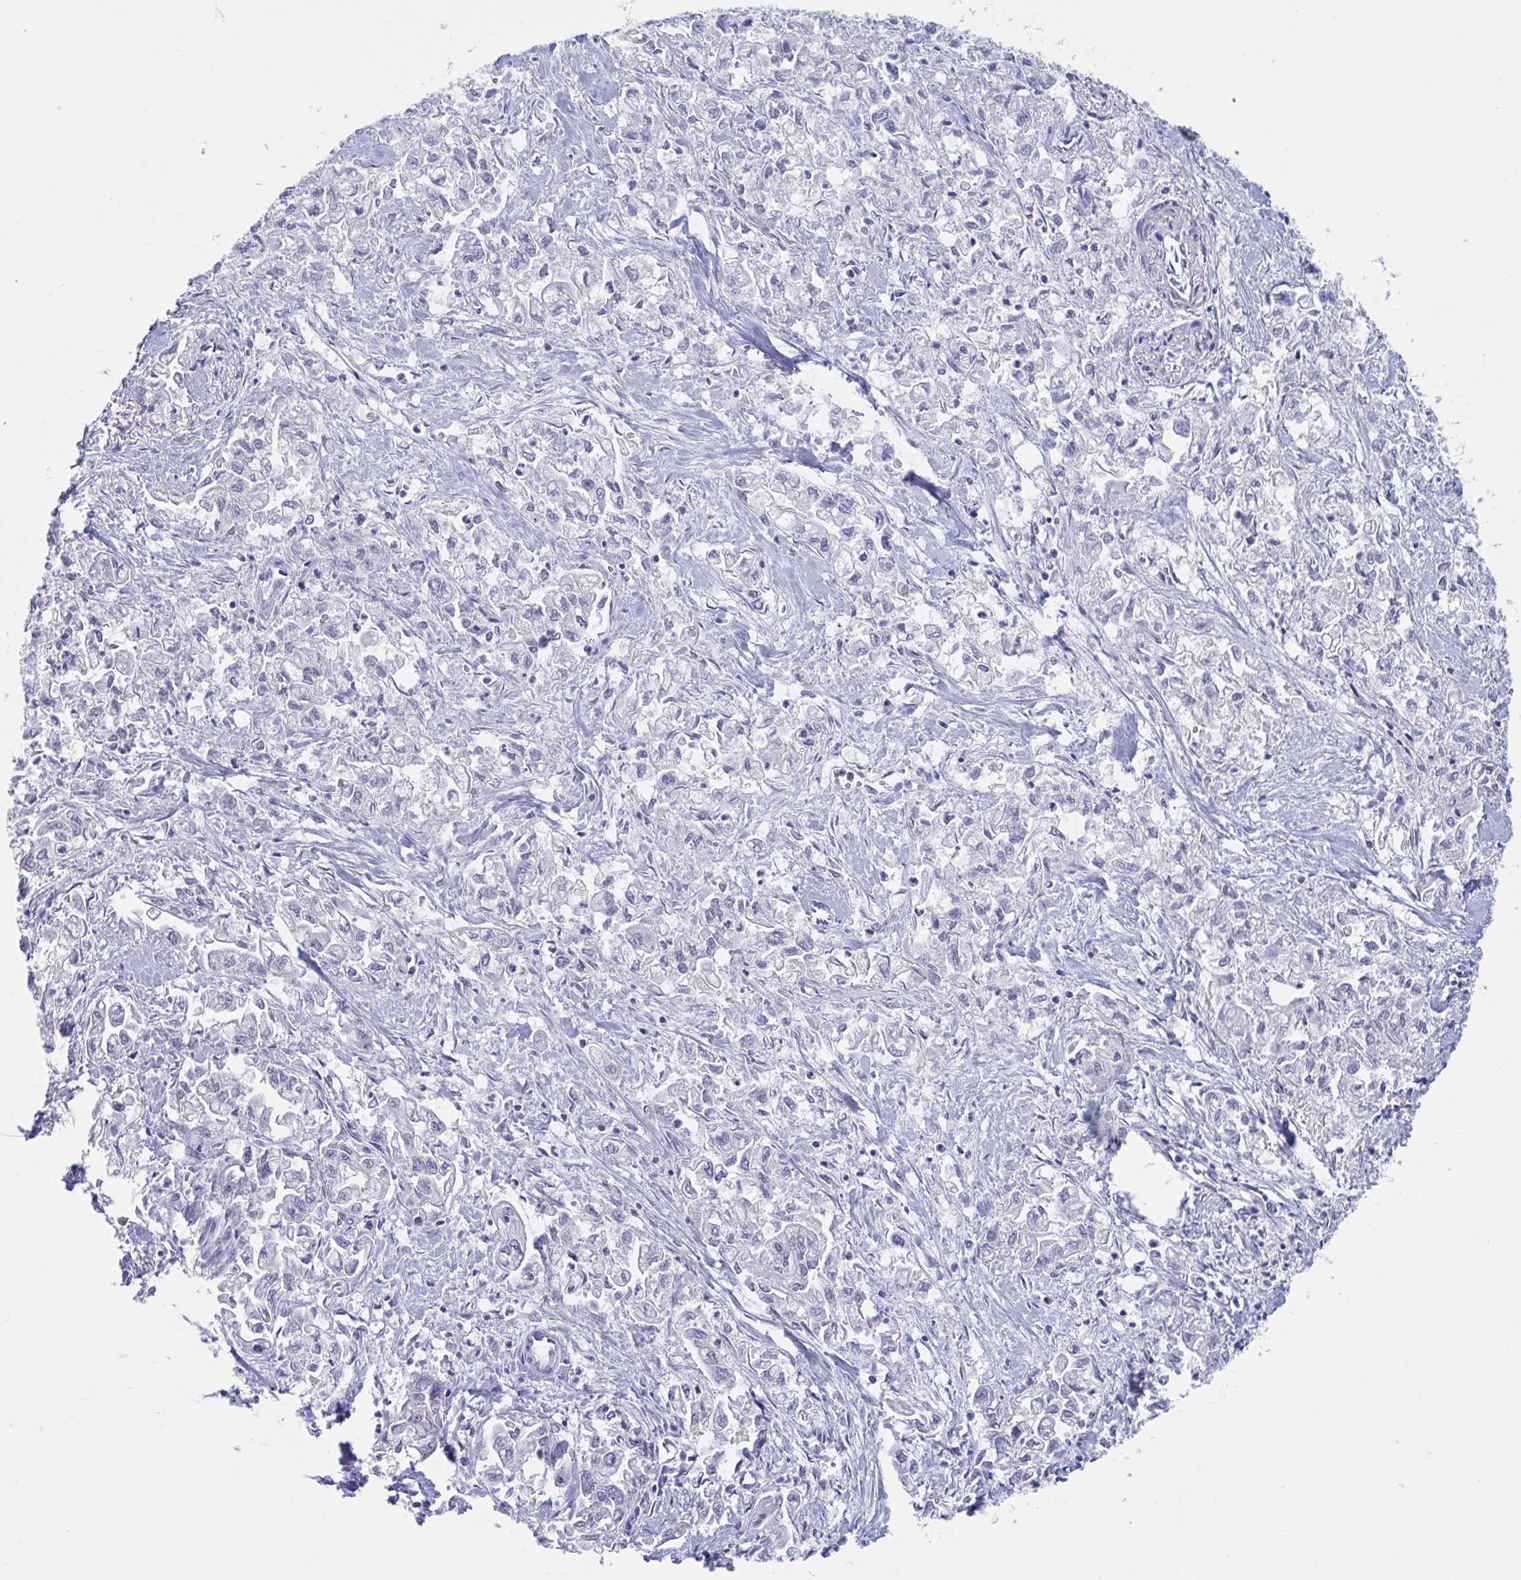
{"staining": {"intensity": "negative", "quantity": "none", "location": "none"}, "tissue": "pancreatic cancer", "cell_type": "Tumor cells", "image_type": "cancer", "snomed": [{"axis": "morphology", "description": "Adenocarcinoma, NOS"}, {"axis": "topography", "description": "Pancreas"}], "caption": "This is an IHC image of human pancreatic adenocarcinoma. There is no staining in tumor cells.", "gene": "DPEP3", "patient": {"sex": "male", "age": 72}}